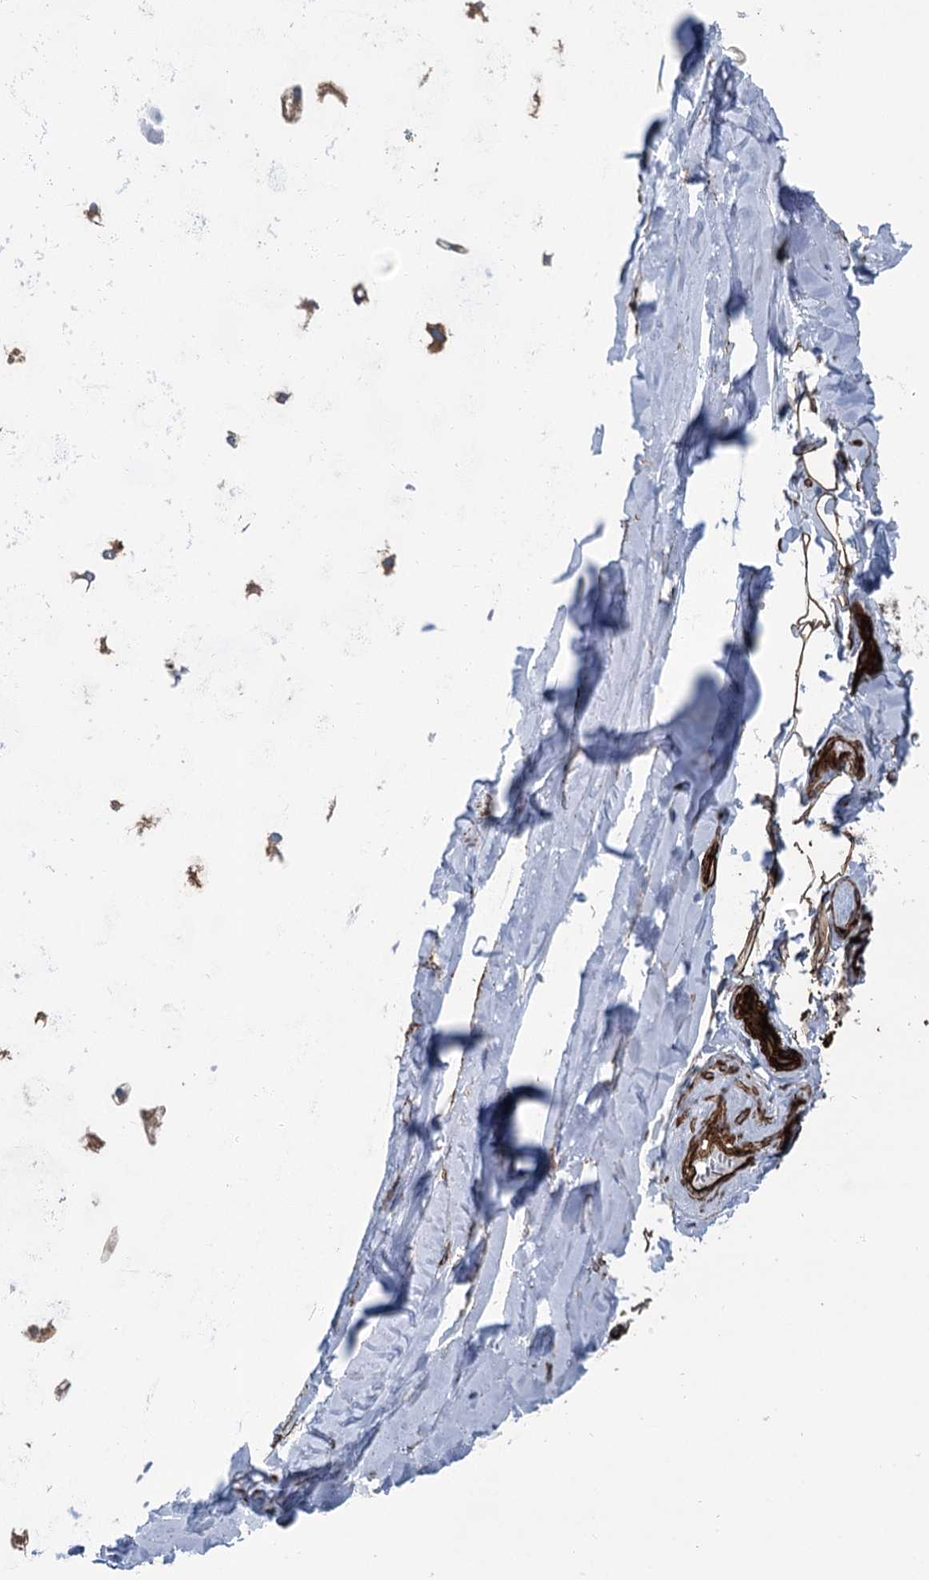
{"staining": {"intensity": "strong", "quantity": ">75%", "location": "cytoplasmic/membranous"}, "tissue": "adipose tissue", "cell_type": "Adipocytes", "image_type": "normal", "snomed": [{"axis": "morphology", "description": "Normal tissue, NOS"}, {"axis": "topography", "description": "Lymph node"}, {"axis": "topography", "description": "Bronchus"}], "caption": "DAB immunohistochemical staining of normal human adipose tissue displays strong cytoplasmic/membranous protein expression in approximately >75% of adipocytes. (brown staining indicates protein expression, while blue staining denotes nuclei).", "gene": "IQSEC1", "patient": {"sex": "male", "age": 63}}